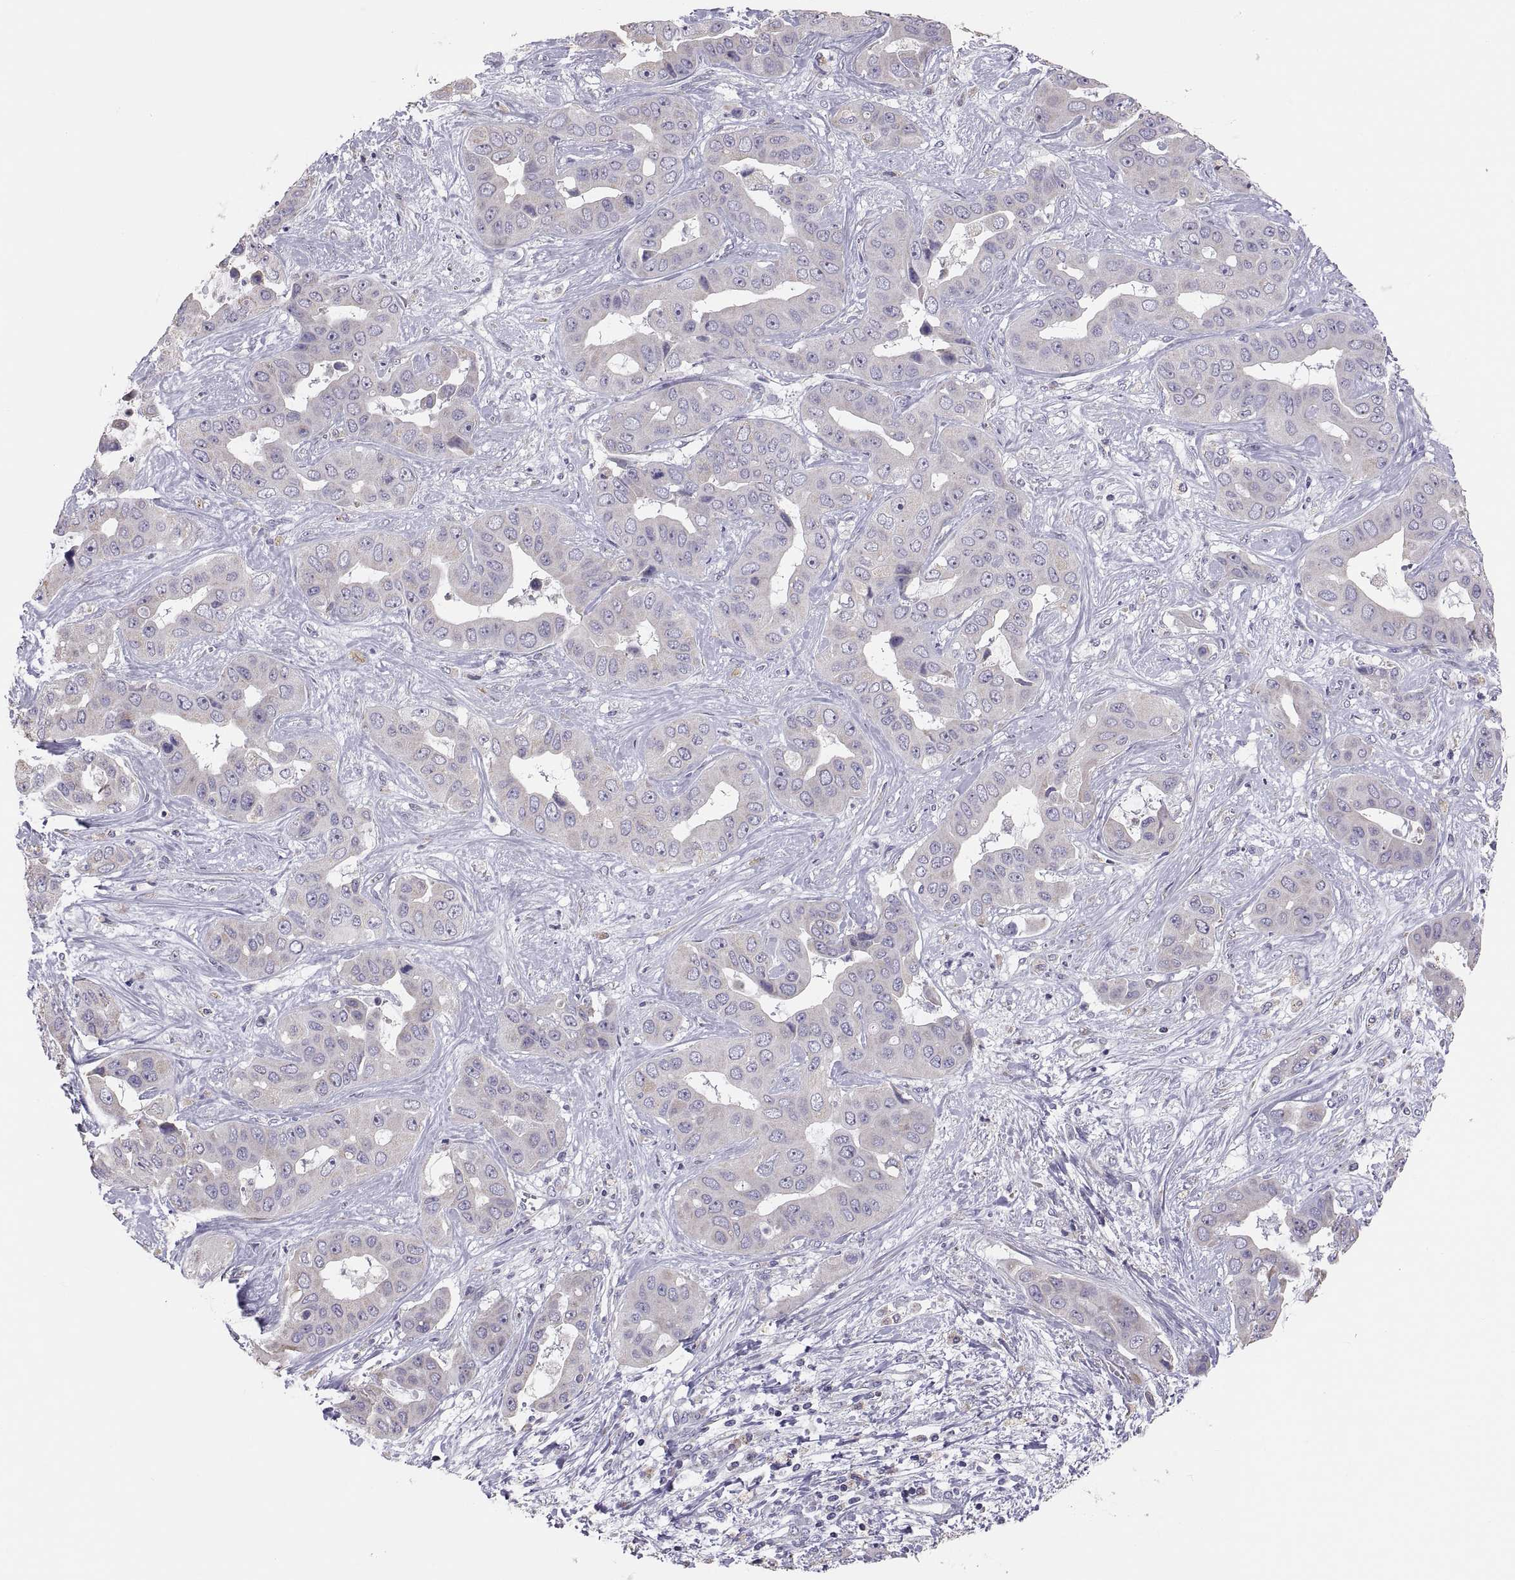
{"staining": {"intensity": "negative", "quantity": "none", "location": "none"}, "tissue": "liver cancer", "cell_type": "Tumor cells", "image_type": "cancer", "snomed": [{"axis": "morphology", "description": "Cholangiocarcinoma"}, {"axis": "topography", "description": "Liver"}], "caption": "Liver cancer was stained to show a protein in brown. There is no significant staining in tumor cells. The staining was performed using DAB (3,3'-diaminobenzidine) to visualize the protein expression in brown, while the nuclei were stained in blue with hematoxylin (Magnification: 20x).", "gene": "TNNC1", "patient": {"sex": "female", "age": 52}}